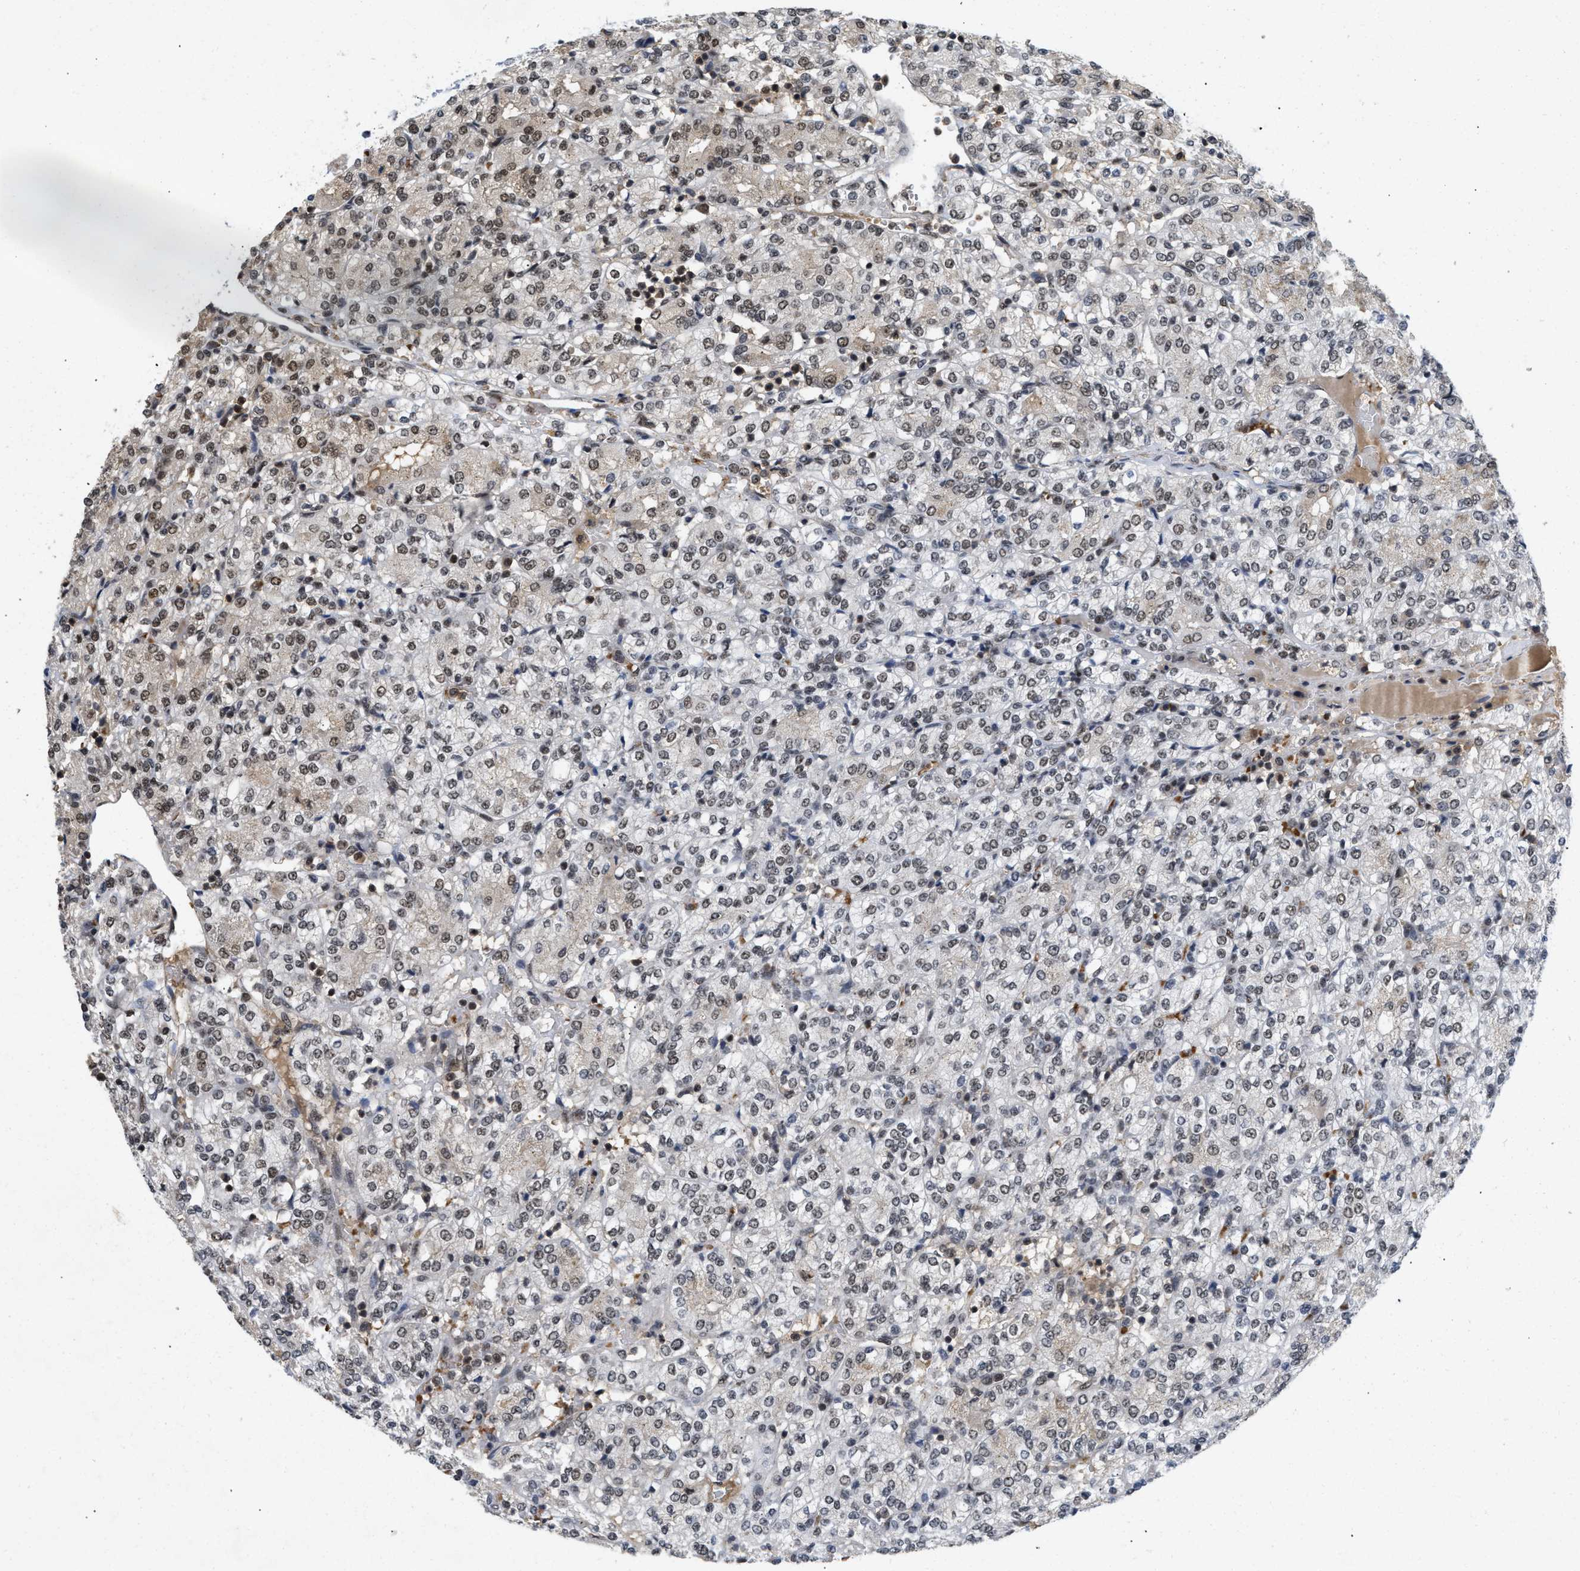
{"staining": {"intensity": "weak", "quantity": "25%-75%", "location": "nuclear"}, "tissue": "renal cancer", "cell_type": "Tumor cells", "image_type": "cancer", "snomed": [{"axis": "morphology", "description": "Adenocarcinoma, NOS"}, {"axis": "topography", "description": "Kidney"}], "caption": "Immunohistochemical staining of human renal adenocarcinoma exhibits low levels of weak nuclear protein positivity in about 25%-75% of tumor cells.", "gene": "ZNF346", "patient": {"sex": "male", "age": 77}}